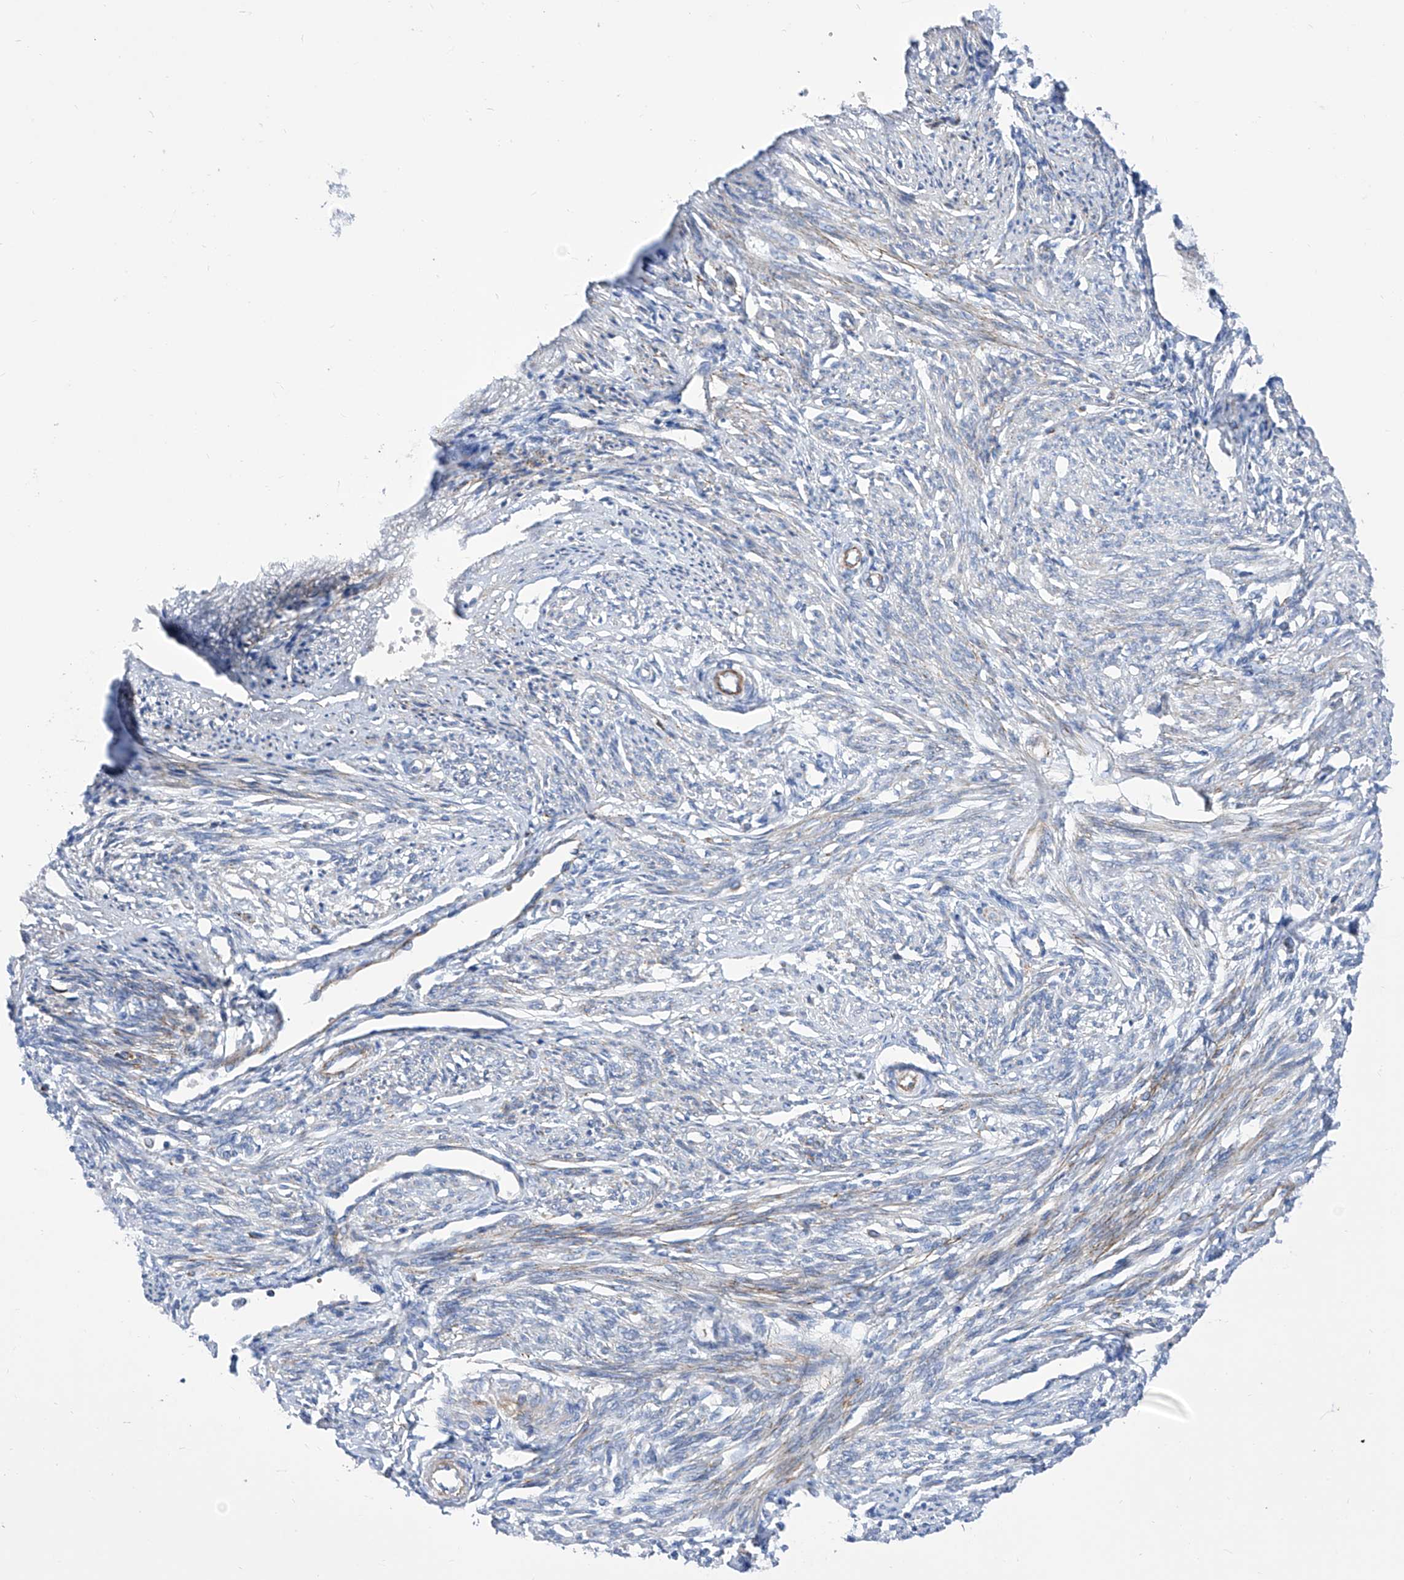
{"staining": {"intensity": "negative", "quantity": "none", "location": "none"}, "tissue": "endometrium", "cell_type": "Cells in endometrial stroma", "image_type": "normal", "snomed": [{"axis": "morphology", "description": "Normal tissue, NOS"}, {"axis": "topography", "description": "Endometrium"}], "caption": "There is no significant expression in cells in endometrial stroma of endometrium. (Stains: DAB IHC with hematoxylin counter stain, Microscopy: brightfield microscopy at high magnification).", "gene": "SRBD1", "patient": {"sex": "female", "age": 56}}